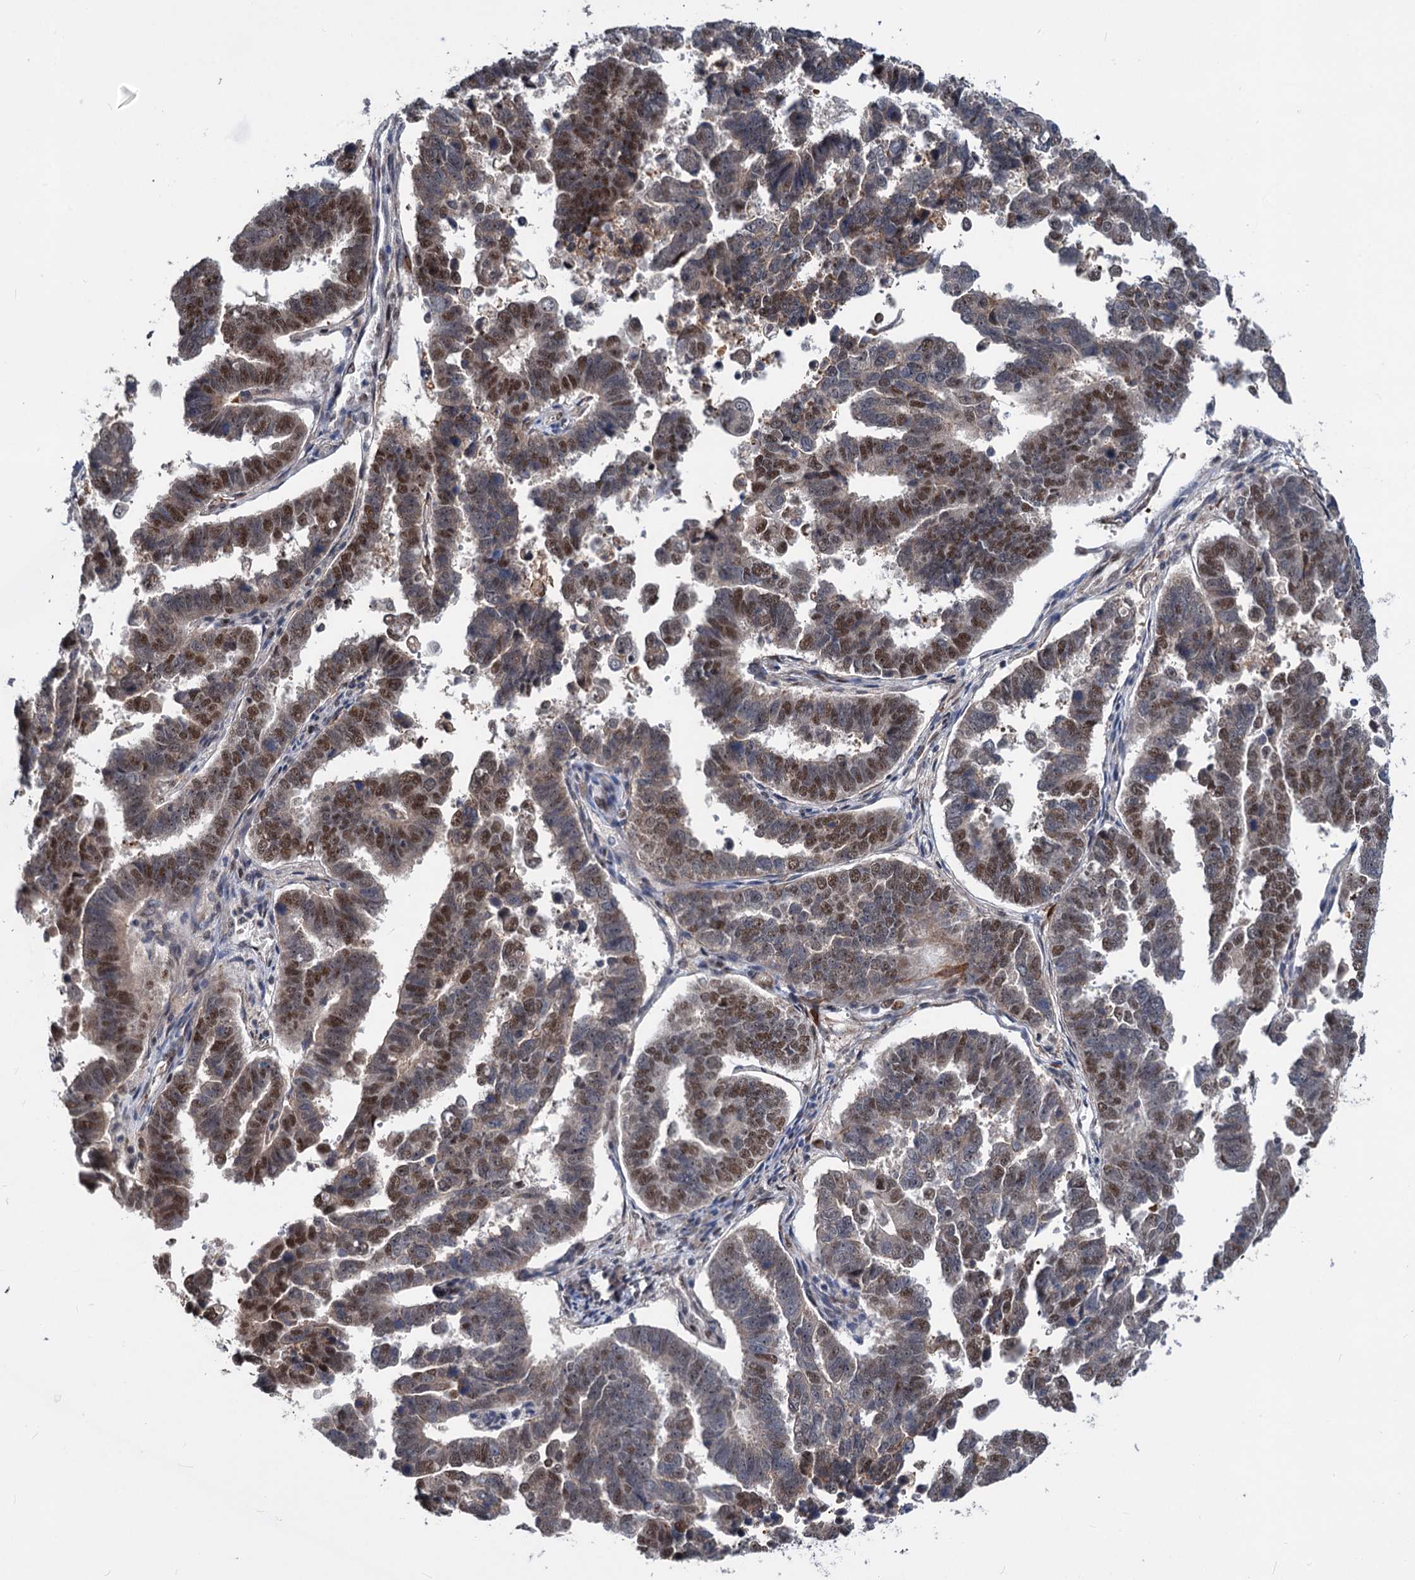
{"staining": {"intensity": "moderate", "quantity": "25%-75%", "location": "nuclear"}, "tissue": "endometrial cancer", "cell_type": "Tumor cells", "image_type": "cancer", "snomed": [{"axis": "morphology", "description": "Adenocarcinoma, NOS"}, {"axis": "topography", "description": "Endometrium"}], "caption": "Moderate nuclear positivity for a protein is present in approximately 25%-75% of tumor cells of adenocarcinoma (endometrial) using IHC.", "gene": "PHF8", "patient": {"sex": "female", "age": 75}}